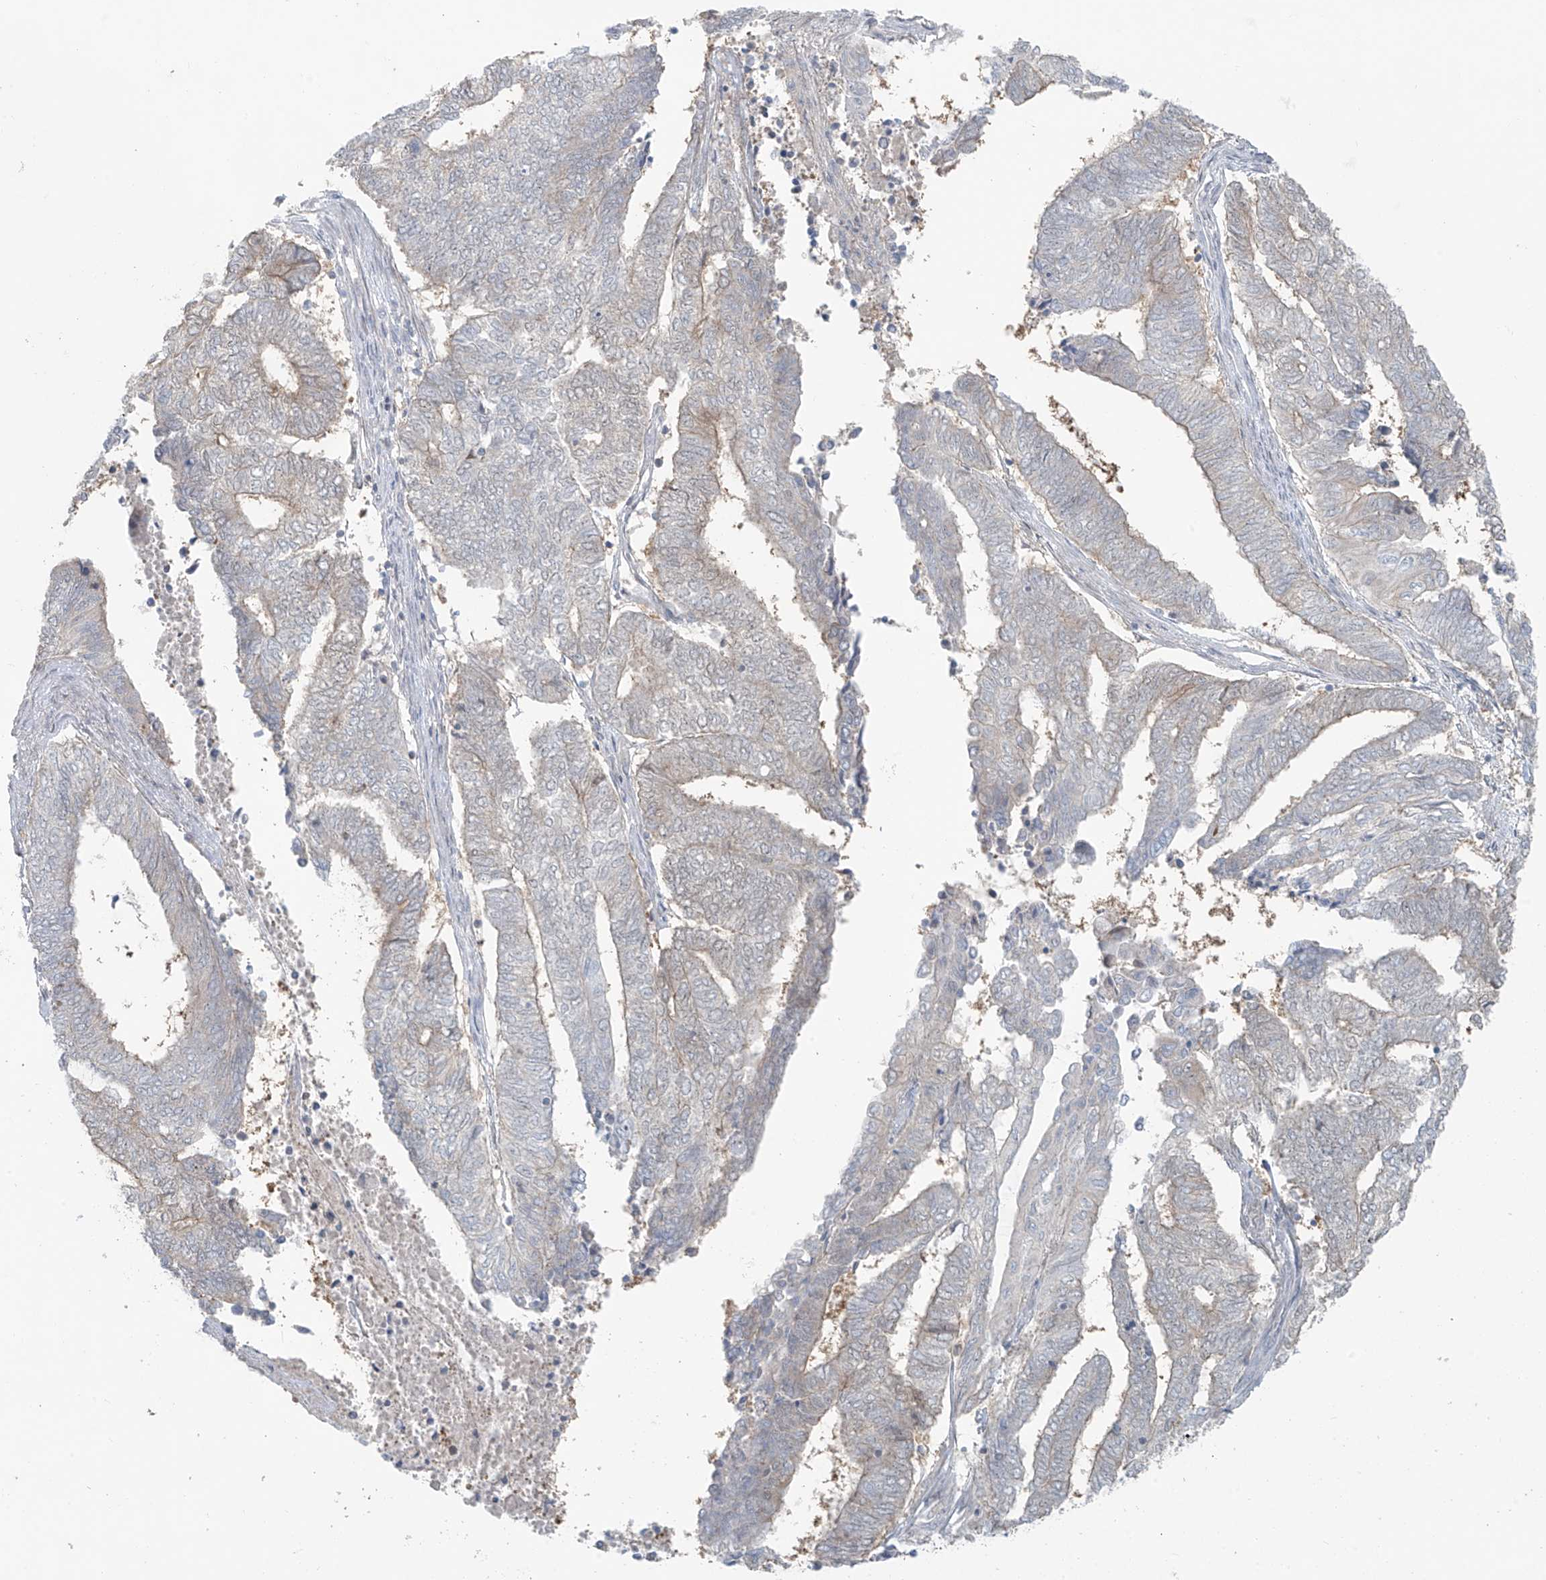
{"staining": {"intensity": "weak", "quantity": "<25%", "location": "cytoplasmic/membranous"}, "tissue": "endometrial cancer", "cell_type": "Tumor cells", "image_type": "cancer", "snomed": [{"axis": "morphology", "description": "Adenocarcinoma, NOS"}, {"axis": "topography", "description": "Uterus"}, {"axis": "topography", "description": "Endometrium"}], "caption": "IHC histopathology image of neoplastic tissue: human endometrial adenocarcinoma stained with DAB shows no significant protein expression in tumor cells. (DAB IHC, high magnification).", "gene": "PPAT", "patient": {"sex": "female", "age": 70}}